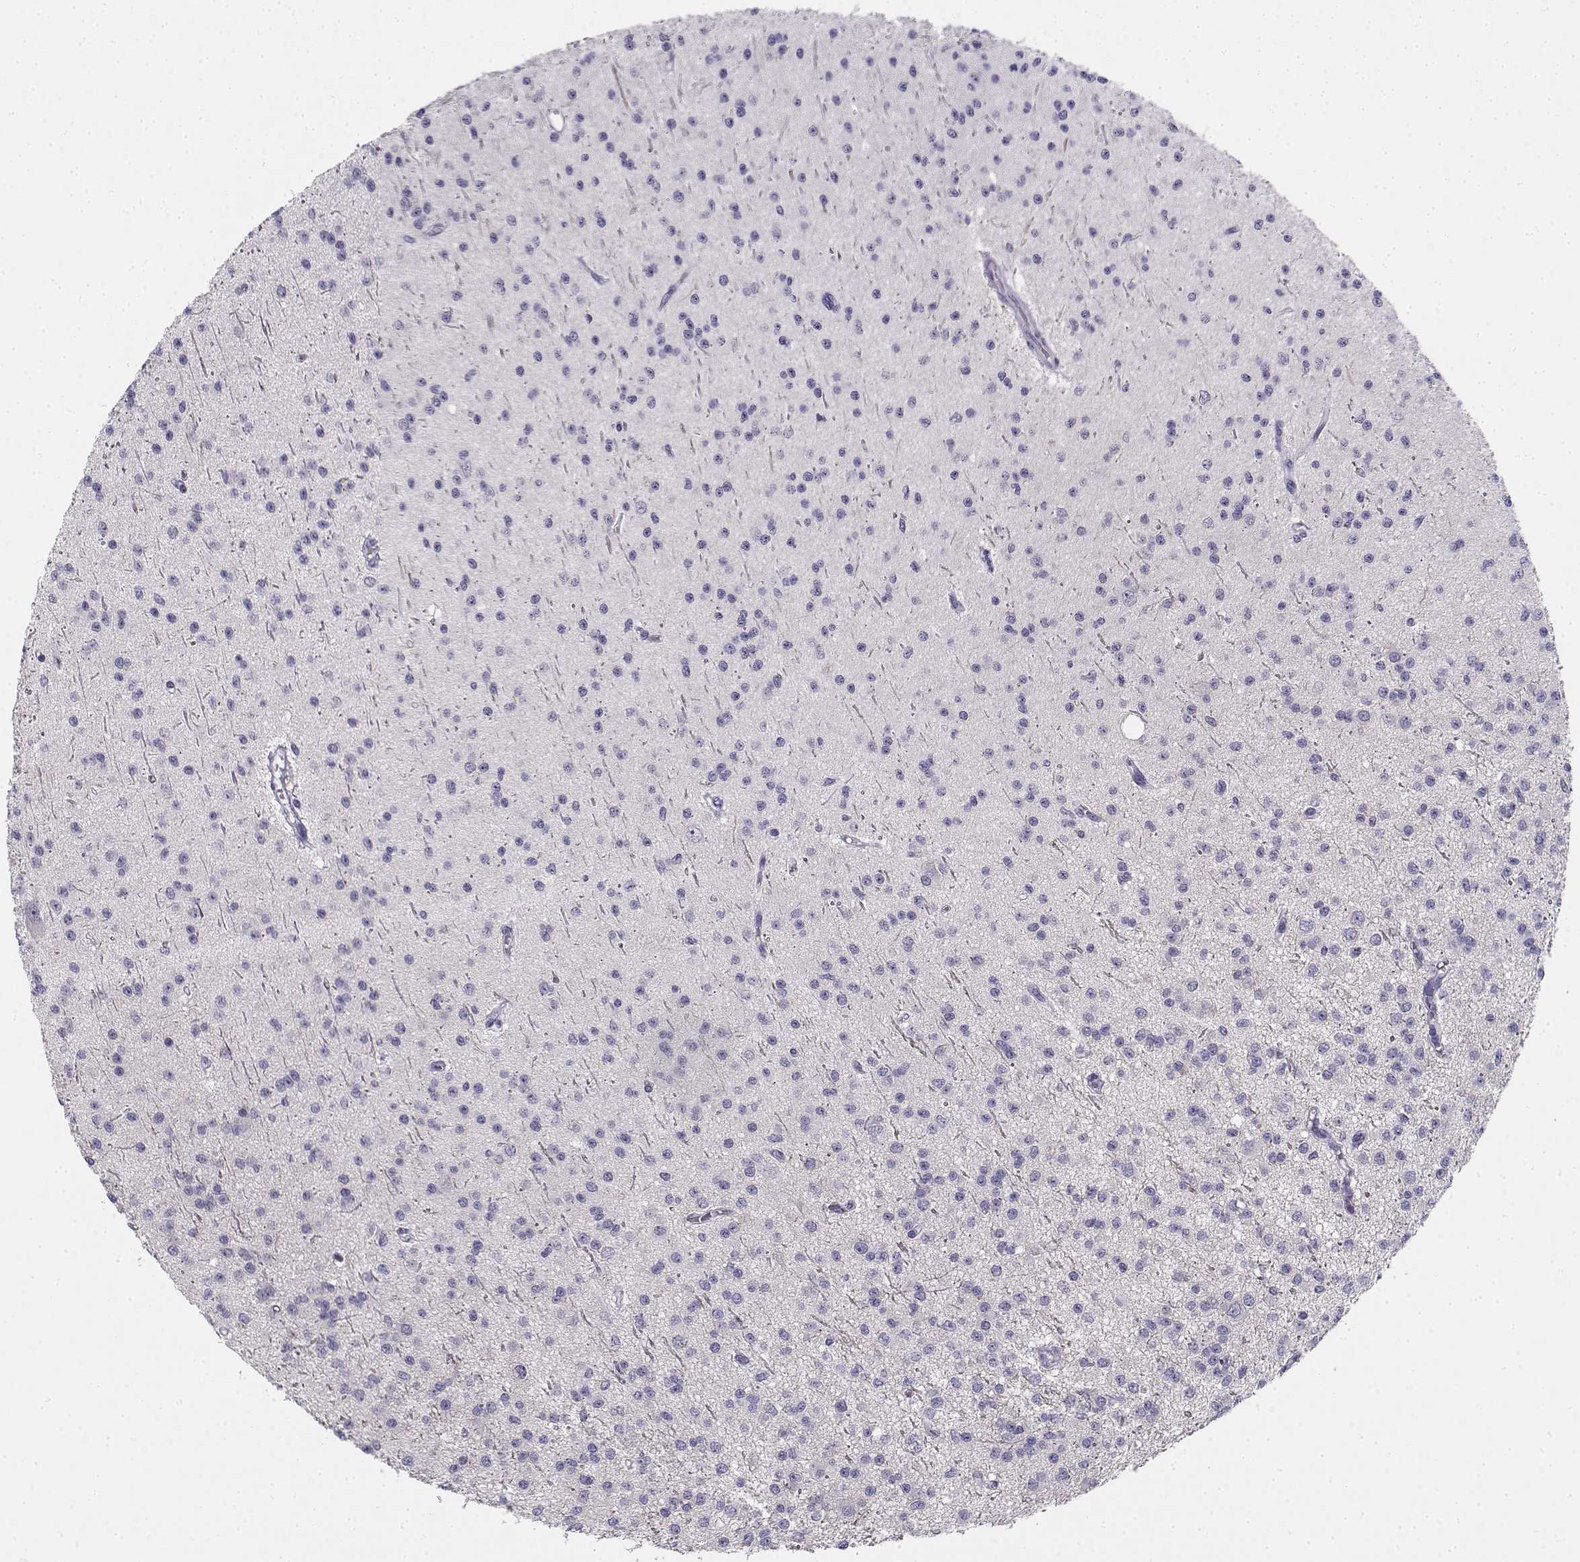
{"staining": {"intensity": "negative", "quantity": "none", "location": "none"}, "tissue": "glioma", "cell_type": "Tumor cells", "image_type": "cancer", "snomed": [{"axis": "morphology", "description": "Glioma, malignant, Low grade"}, {"axis": "topography", "description": "Brain"}], "caption": "Tumor cells show no significant positivity in malignant glioma (low-grade).", "gene": "CREB3L3", "patient": {"sex": "male", "age": 27}}